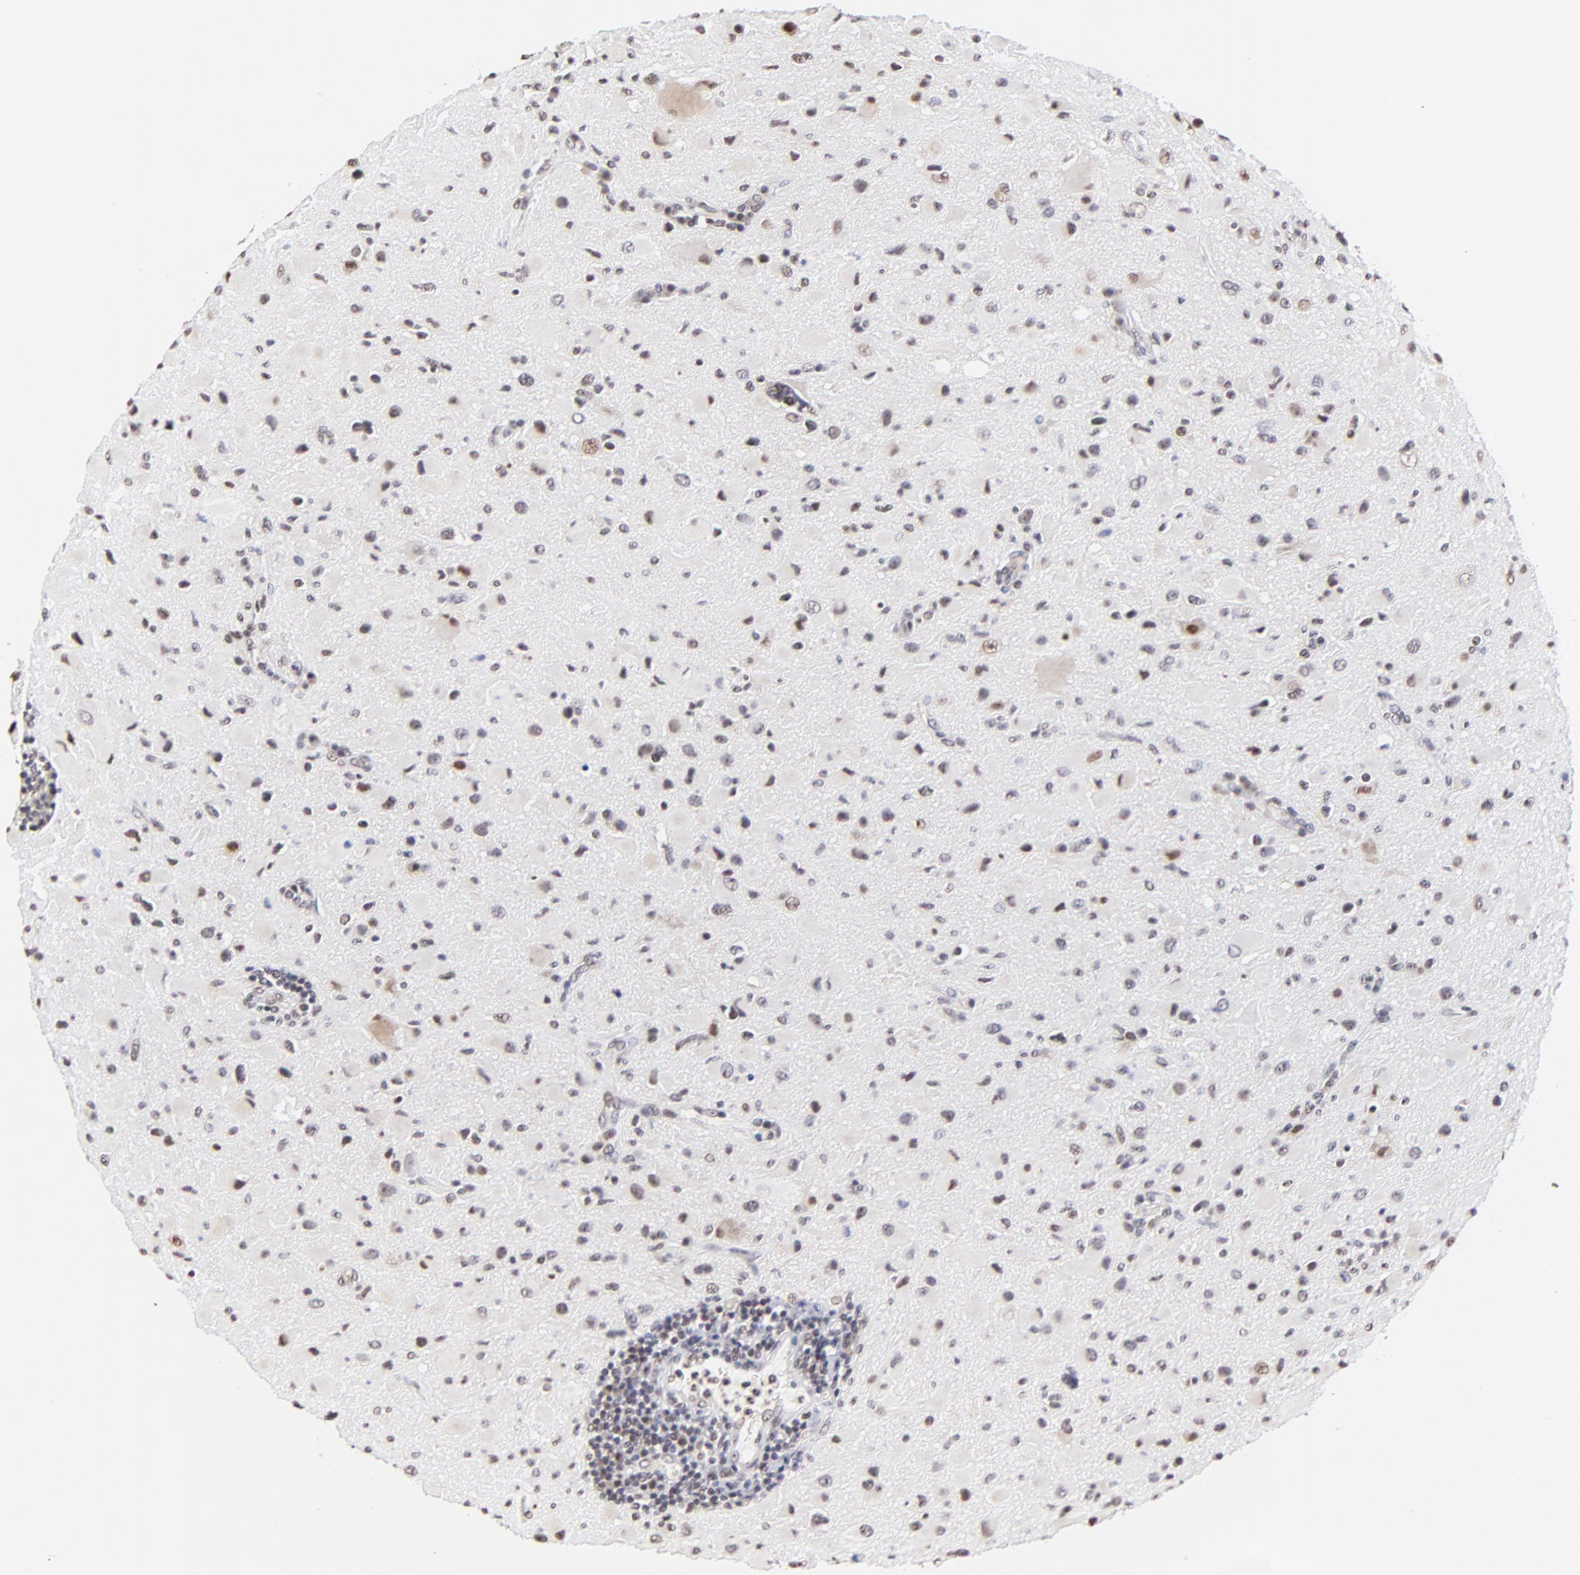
{"staining": {"intensity": "weak", "quantity": "25%-75%", "location": "nuclear"}, "tissue": "glioma", "cell_type": "Tumor cells", "image_type": "cancer", "snomed": [{"axis": "morphology", "description": "Glioma, malignant, Low grade"}, {"axis": "topography", "description": "Brain"}], "caption": "A low amount of weak nuclear staining is seen in about 25%-75% of tumor cells in glioma tissue.", "gene": "ZNF670", "patient": {"sex": "female", "age": 32}}